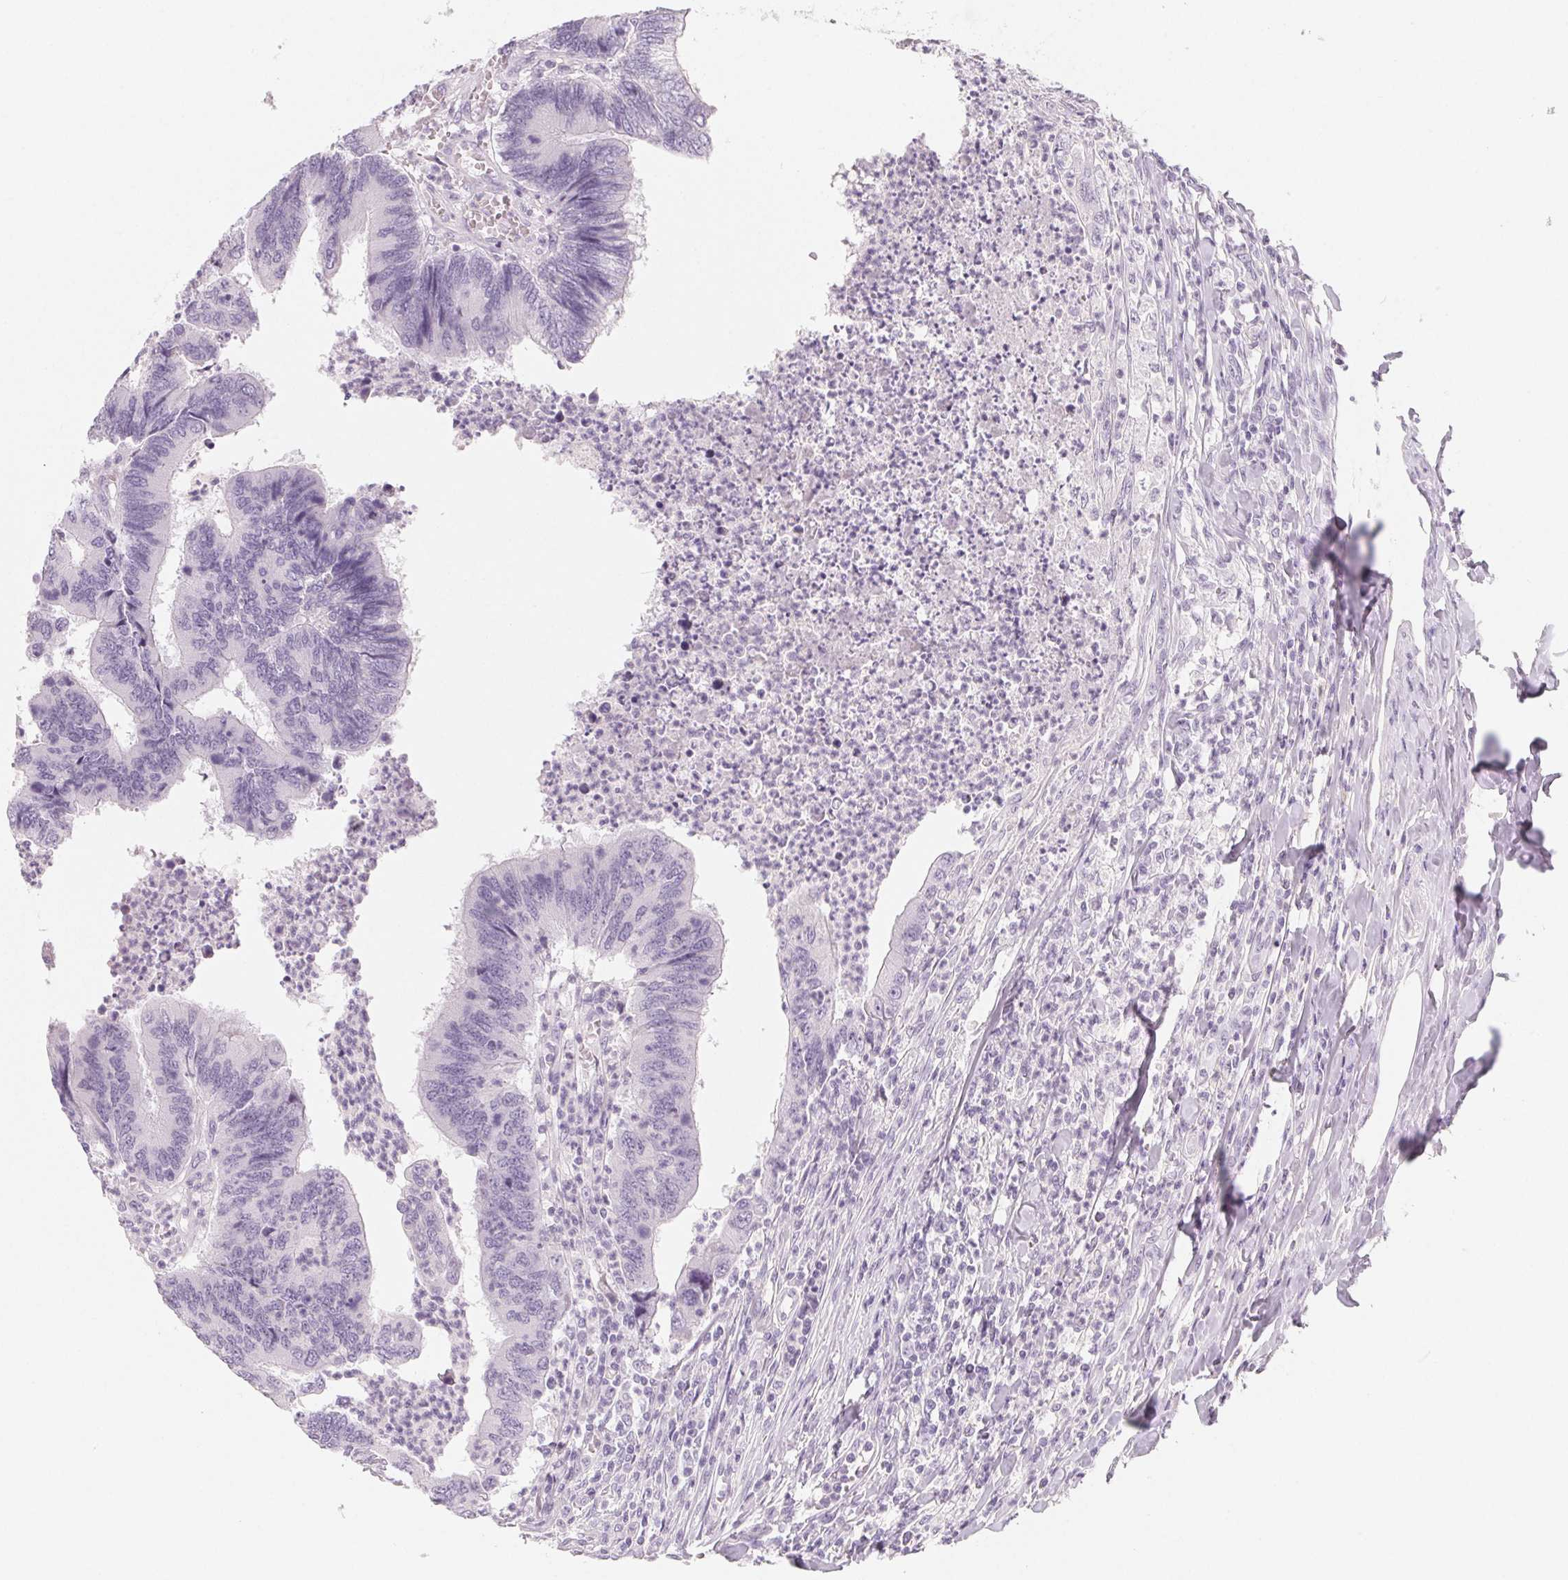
{"staining": {"intensity": "negative", "quantity": "none", "location": "none"}, "tissue": "colorectal cancer", "cell_type": "Tumor cells", "image_type": "cancer", "snomed": [{"axis": "morphology", "description": "Adenocarcinoma, NOS"}, {"axis": "topography", "description": "Colon"}], "caption": "Tumor cells are negative for protein expression in human colorectal adenocarcinoma. (DAB (3,3'-diaminobenzidine) immunohistochemistry (IHC), high magnification).", "gene": "SH3GL2", "patient": {"sex": "female", "age": 67}}